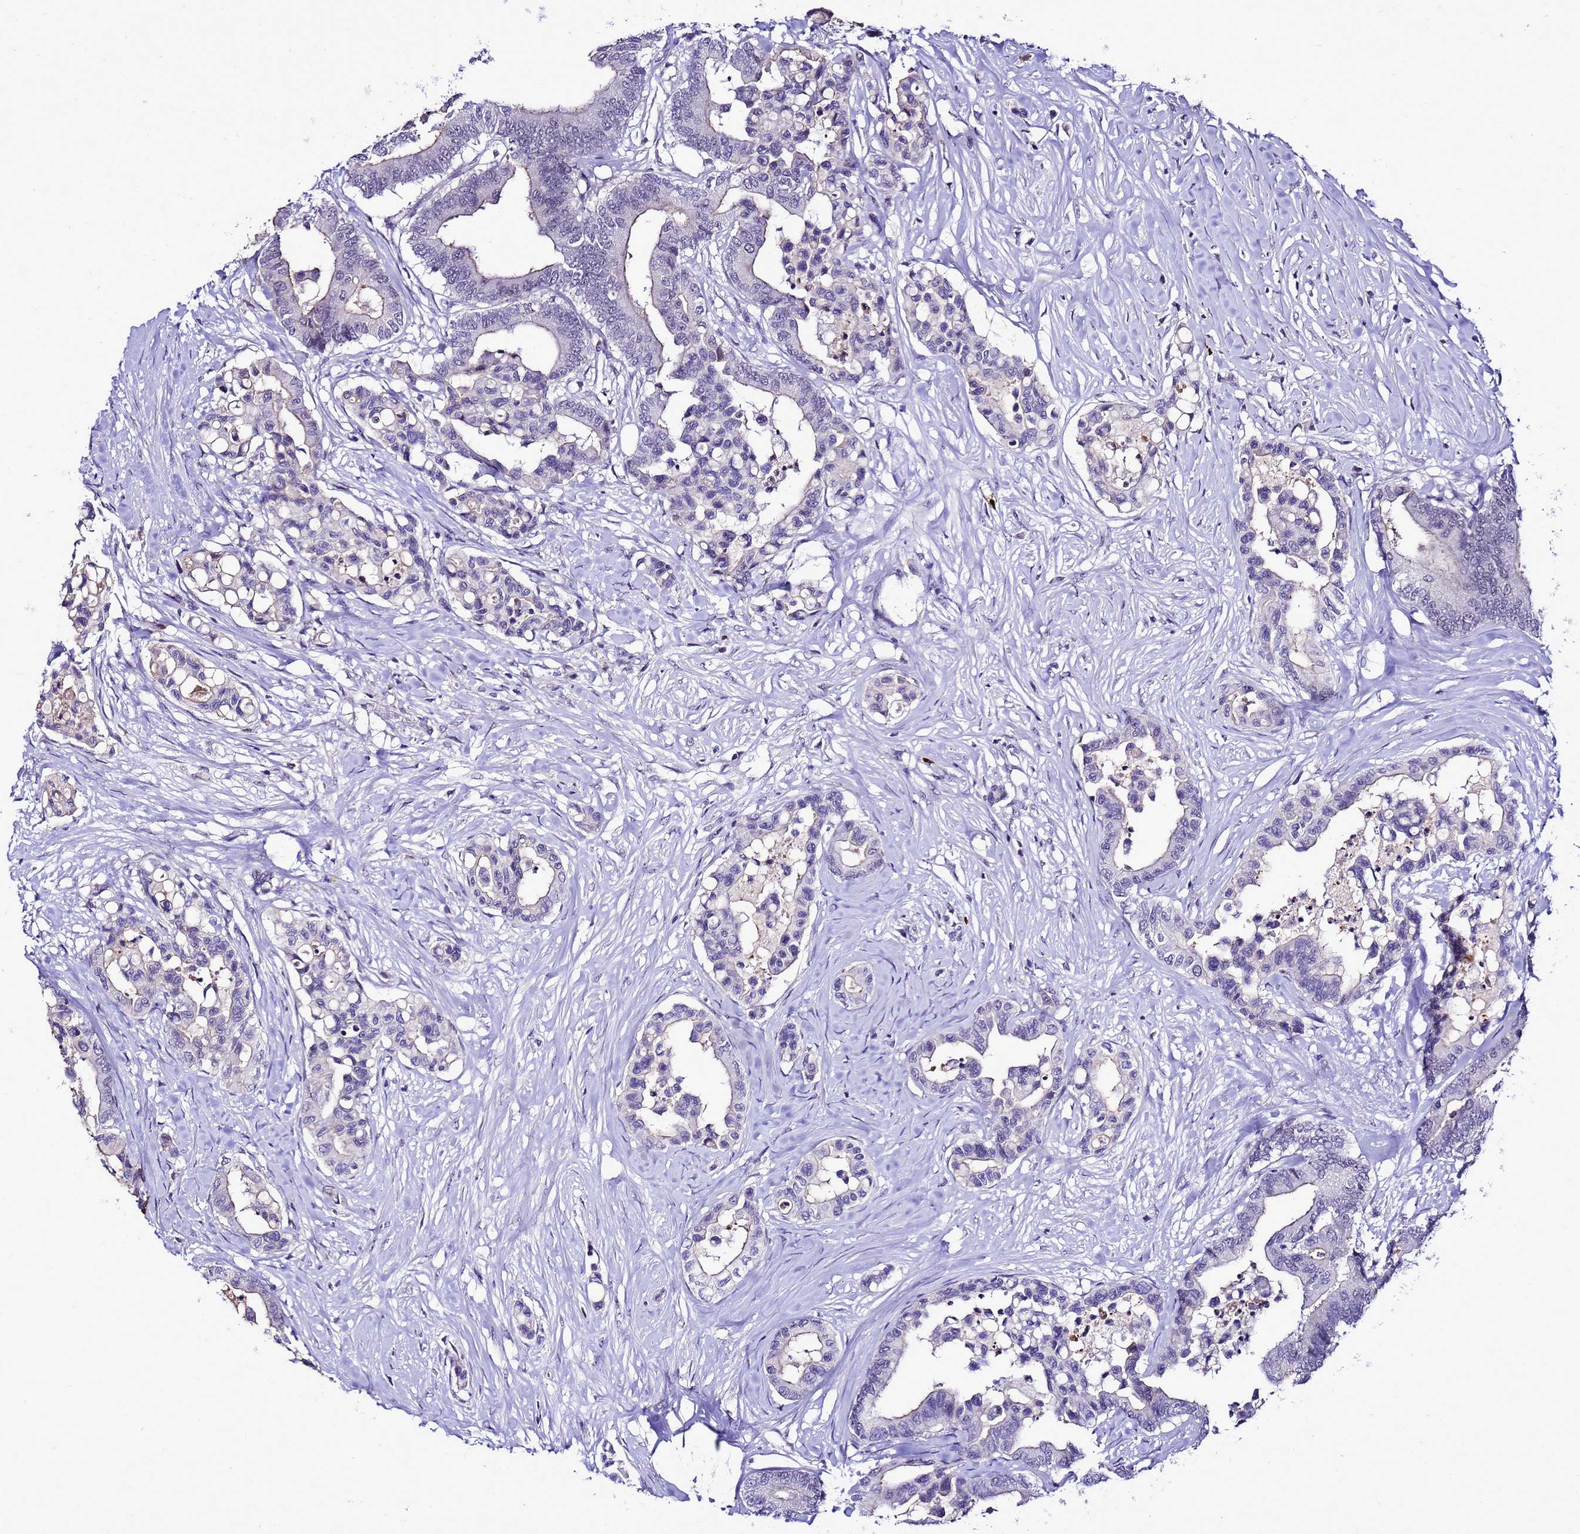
{"staining": {"intensity": "negative", "quantity": "none", "location": "none"}, "tissue": "colorectal cancer", "cell_type": "Tumor cells", "image_type": "cancer", "snomed": [{"axis": "morphology", "description": "Normal tissue, NOS"}, {"axis": "morphology", "description": "Adenocarcinoma, NOS"}, {"axis": "topography", "description": "Colon"}], "caption": "Immunohistochemical staining of colorectal cancer (adenocarcinoma) exhibits no significant expression in tumor cells.", "gene": "C19orf47", "patient": {"sex": "male", "age": 82}}